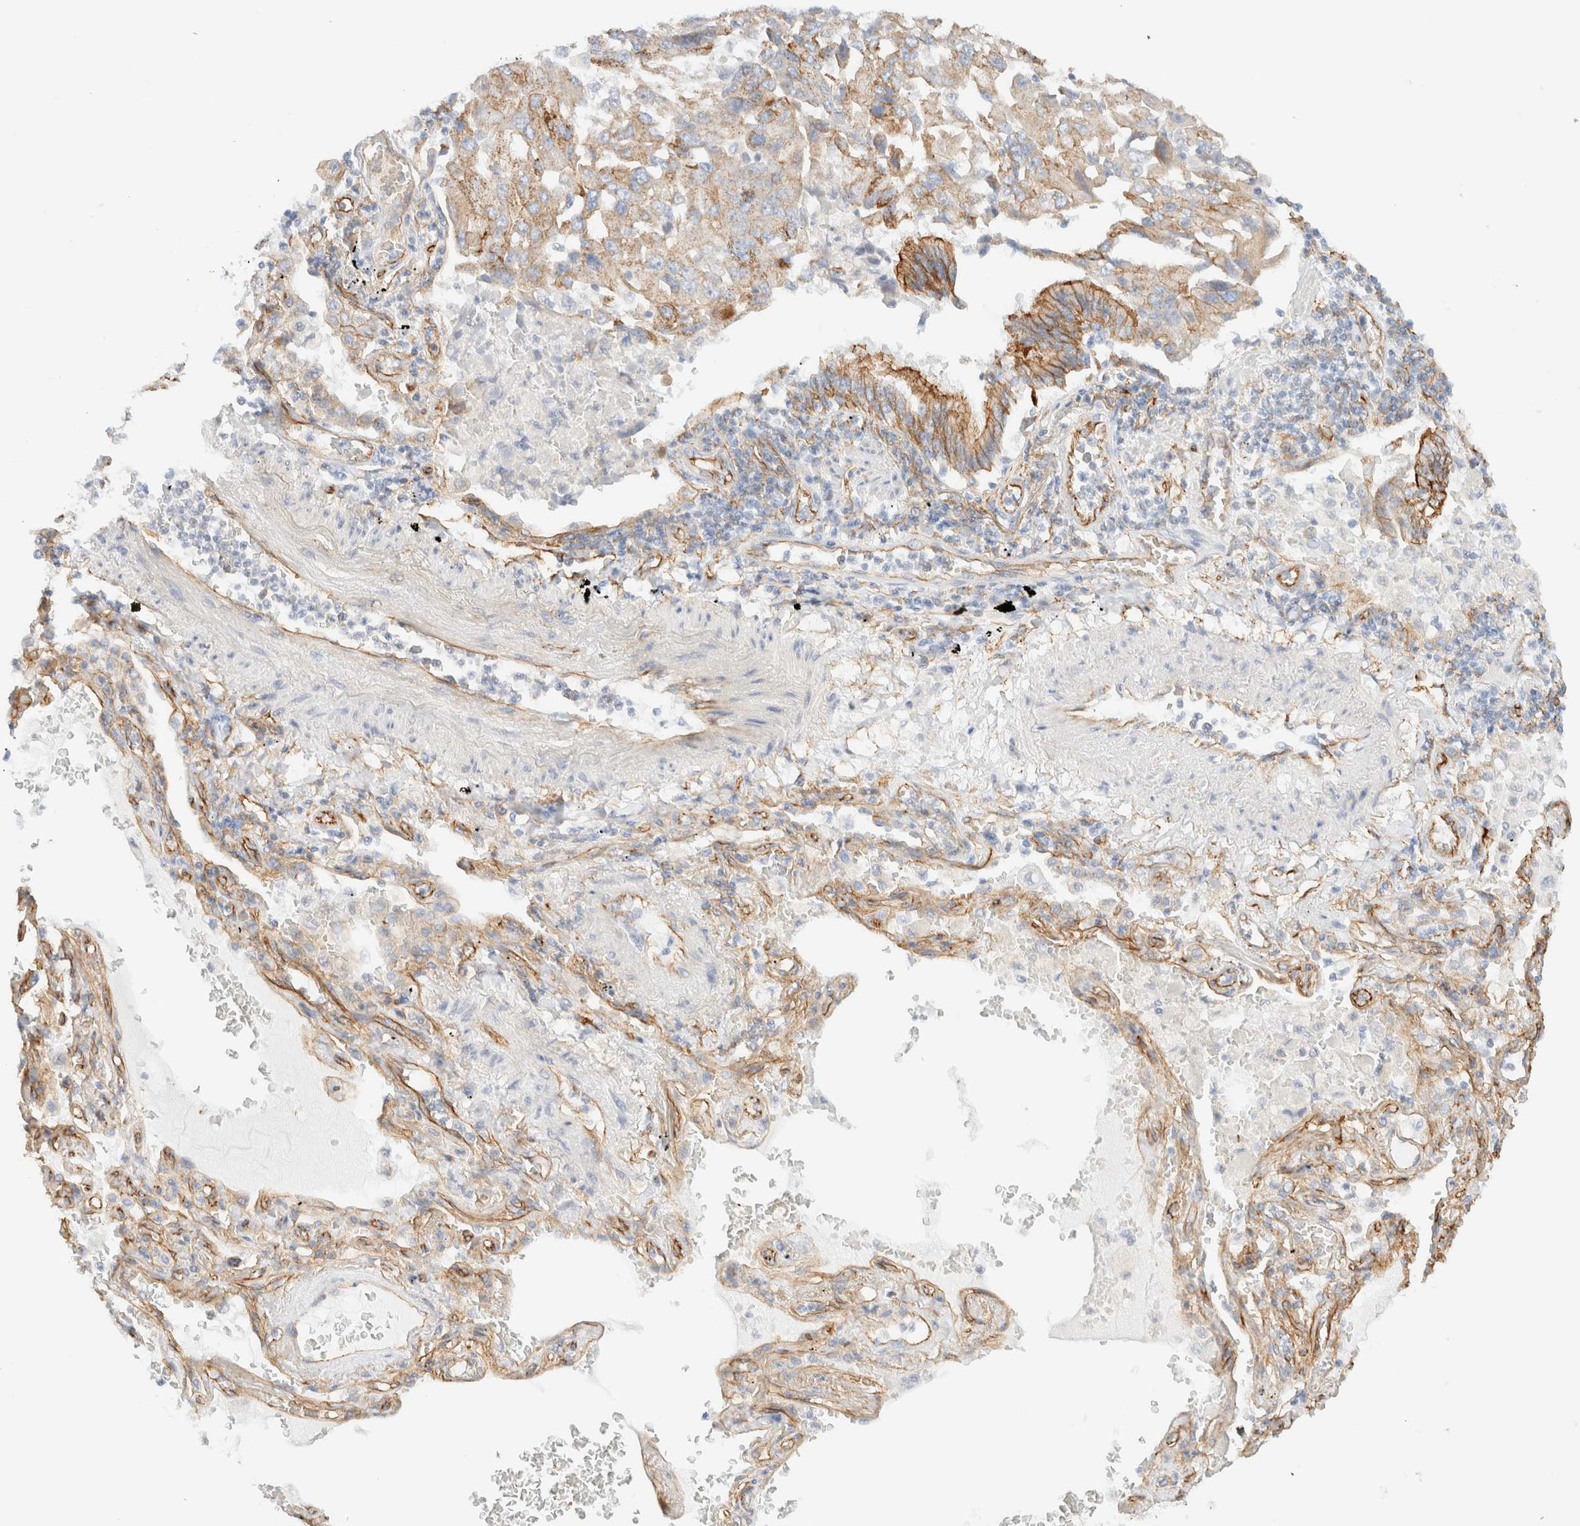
{"staining": {"intensity": "weak", "quantity": ">75%", "location": "cytoplasmic/membranous"}, "tissue": "lung cancer", "cell_type": "Tumor cells", "image_type": "cancer", "snomed": [{"axis": "morphology", "description": "Adenocarcinoma, NOS"}, {"axis": "topography", "description": "Lung"}], "caption": "Weak cytoplasmic/membranous expression for a protein is identified in approximately >75% of tumor cells of adenocarcinoma (lung) using IHC.", "gene": "CYB5R4", "patient": {"sex": "female", "age": 65}}